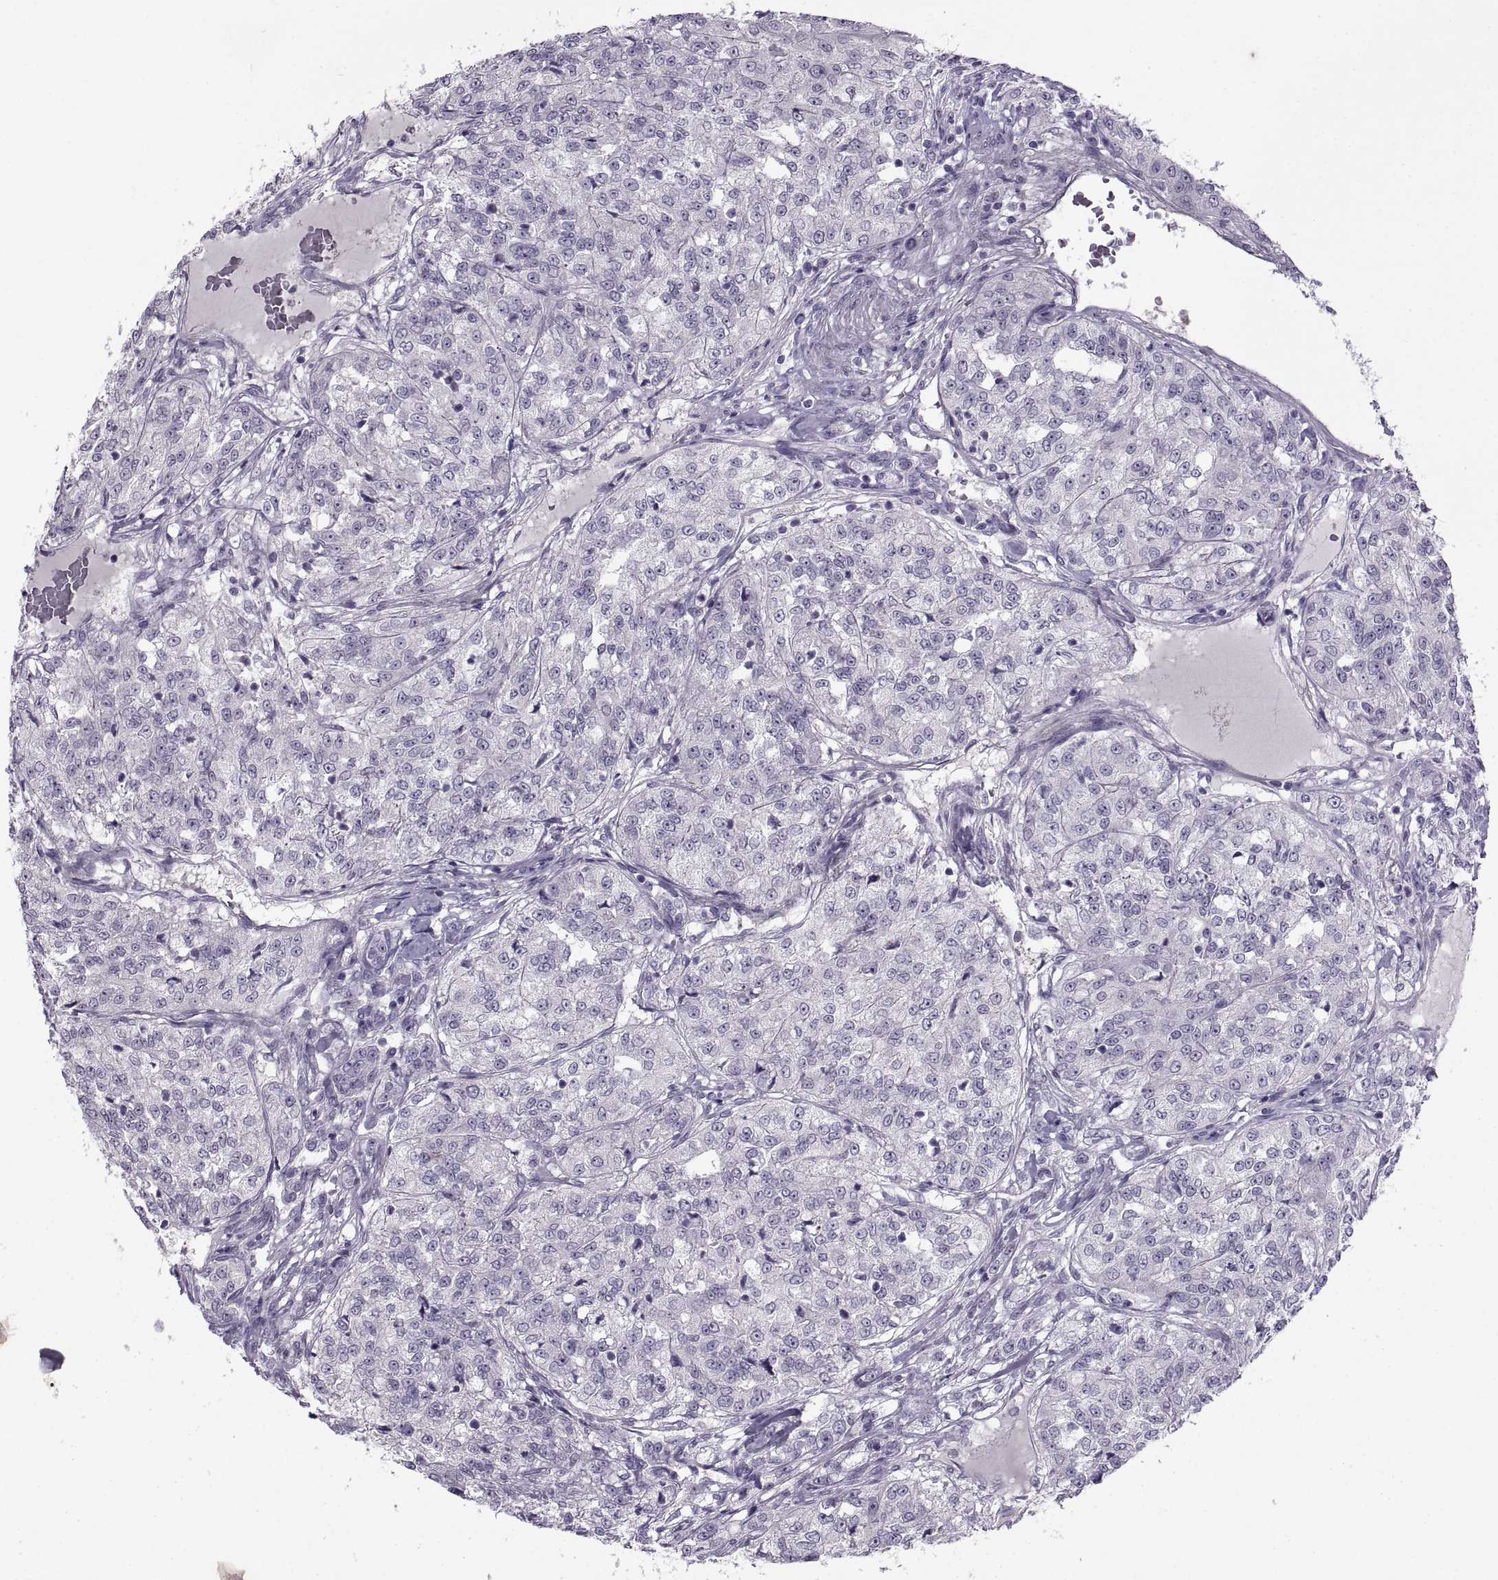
{"staining": {"intensity": "negative", "quantity": "none", "location": "none"}, "tissue": "renal cancer", "cell_type": "Tumor cells", "image_type": "cancer", "snomed": [{"axis": "morphology", "description": "Adenocarcinoma, NOS"}, {"axis": "topography", "description": "Kidney"}], "caption": "Immunohistochemistry (IHC) of renal cancer (adenocarcinoma) shows no positivity in tumor cells.", "gene": "BSPH1", "patient": {"sex": "female", "age": 63}}